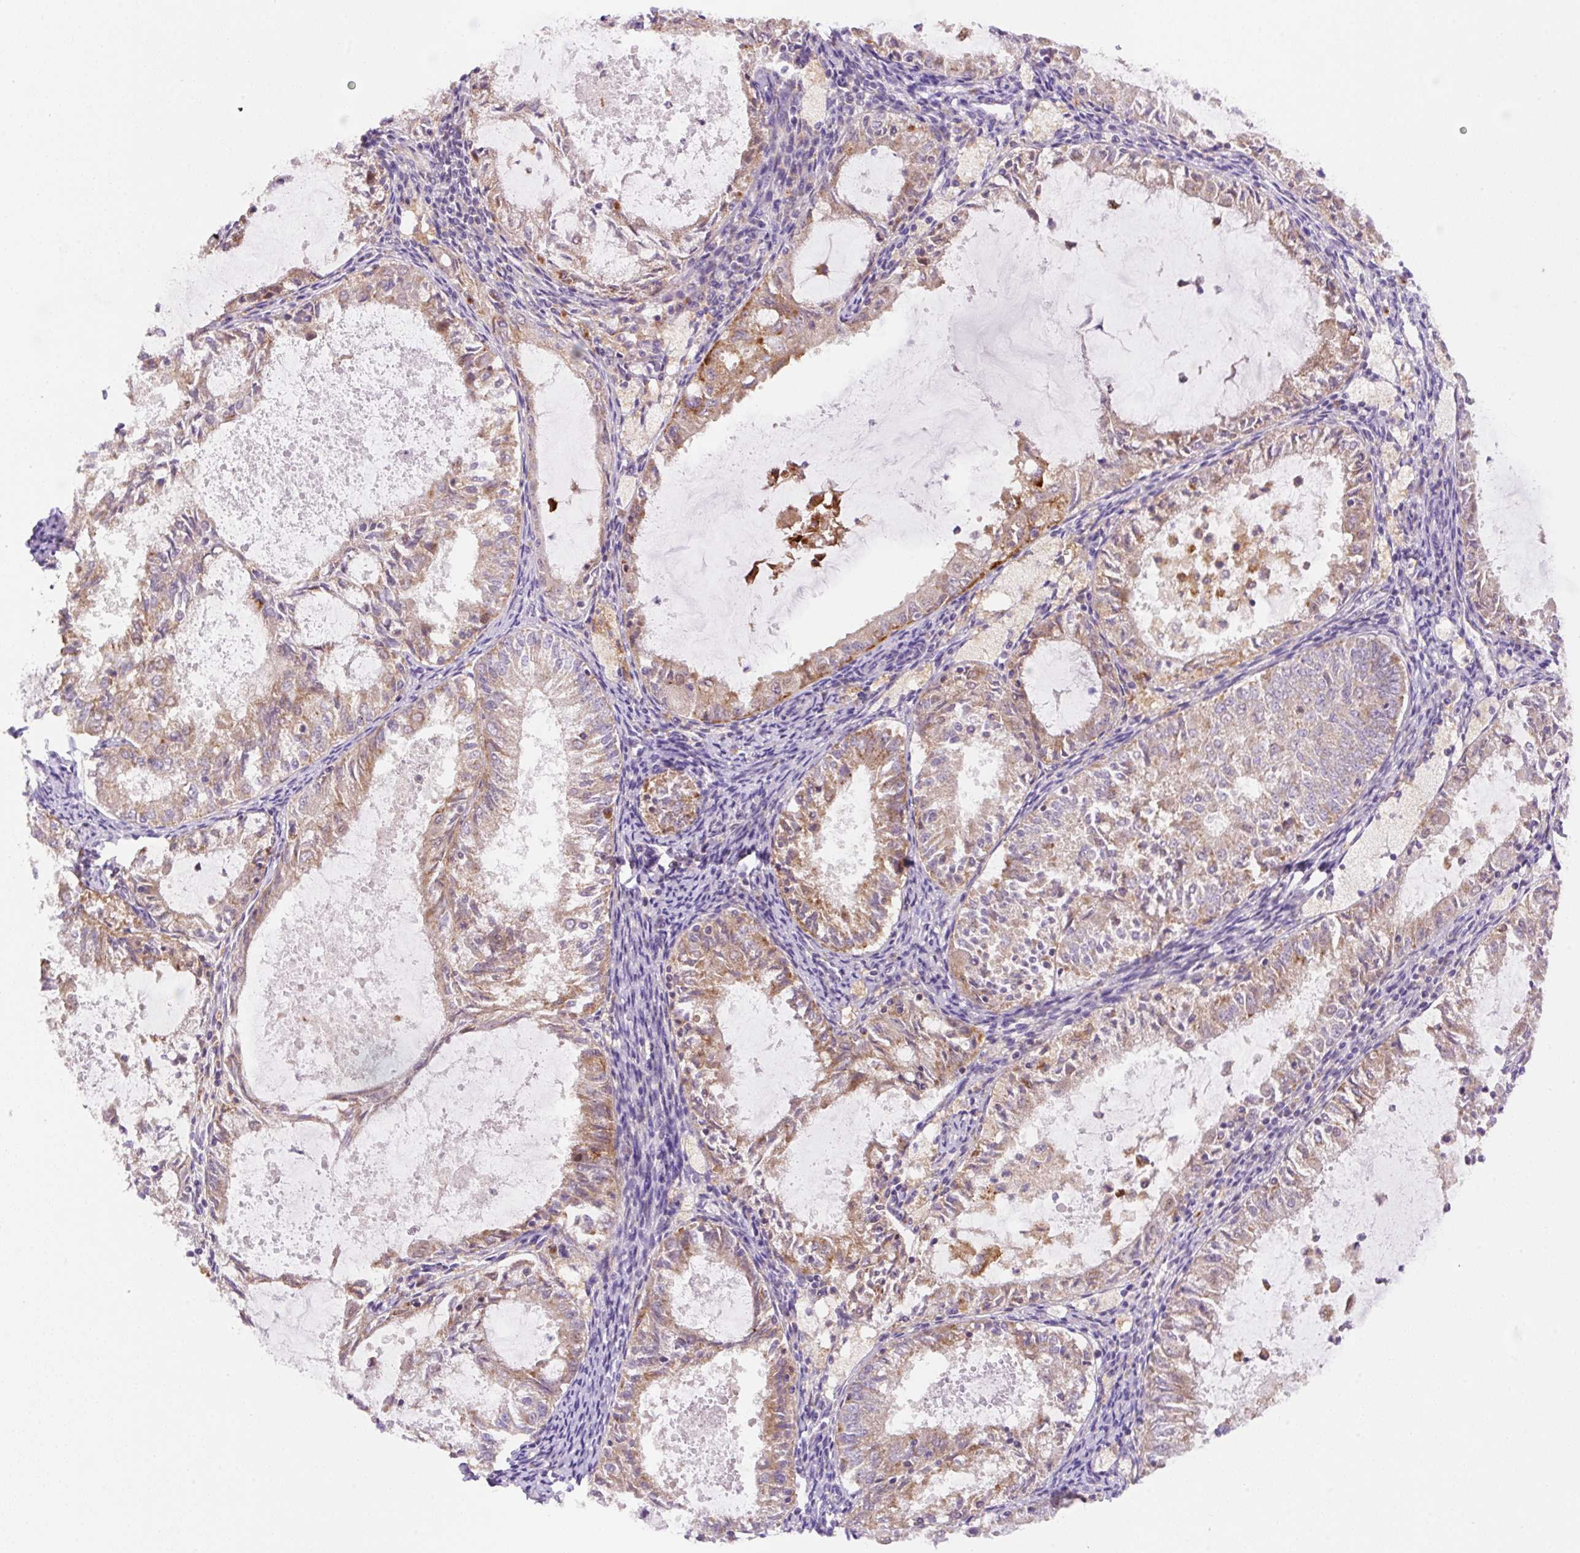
{"staining": {"intensity": "moderate", "quantity": ">75%", "location": "cytoplasmic/membranous"}, "tissue": "endometrial cancer", "cell_type": "Tumor cells", "image_type": "cancer", "snomed": [{"axis": "morphology", "description": "Adenocarcinoma, NOS"}, {"axis": "topography", "description": "Endometrium"}], "caption": "High-magnification brightfield microscopy of endometrial cancer stained with DAB (brown) and counterstained with hematoxylin (blue). tumor cells exhibit moderate cytoplasmic/membranous expression is seen in about>75% of cells. (DAB IHC, brown staining for protein, blue staining for nuclei).", "gene": "CEBPZOS", "patient": {"sex": "female", "age": 57}}